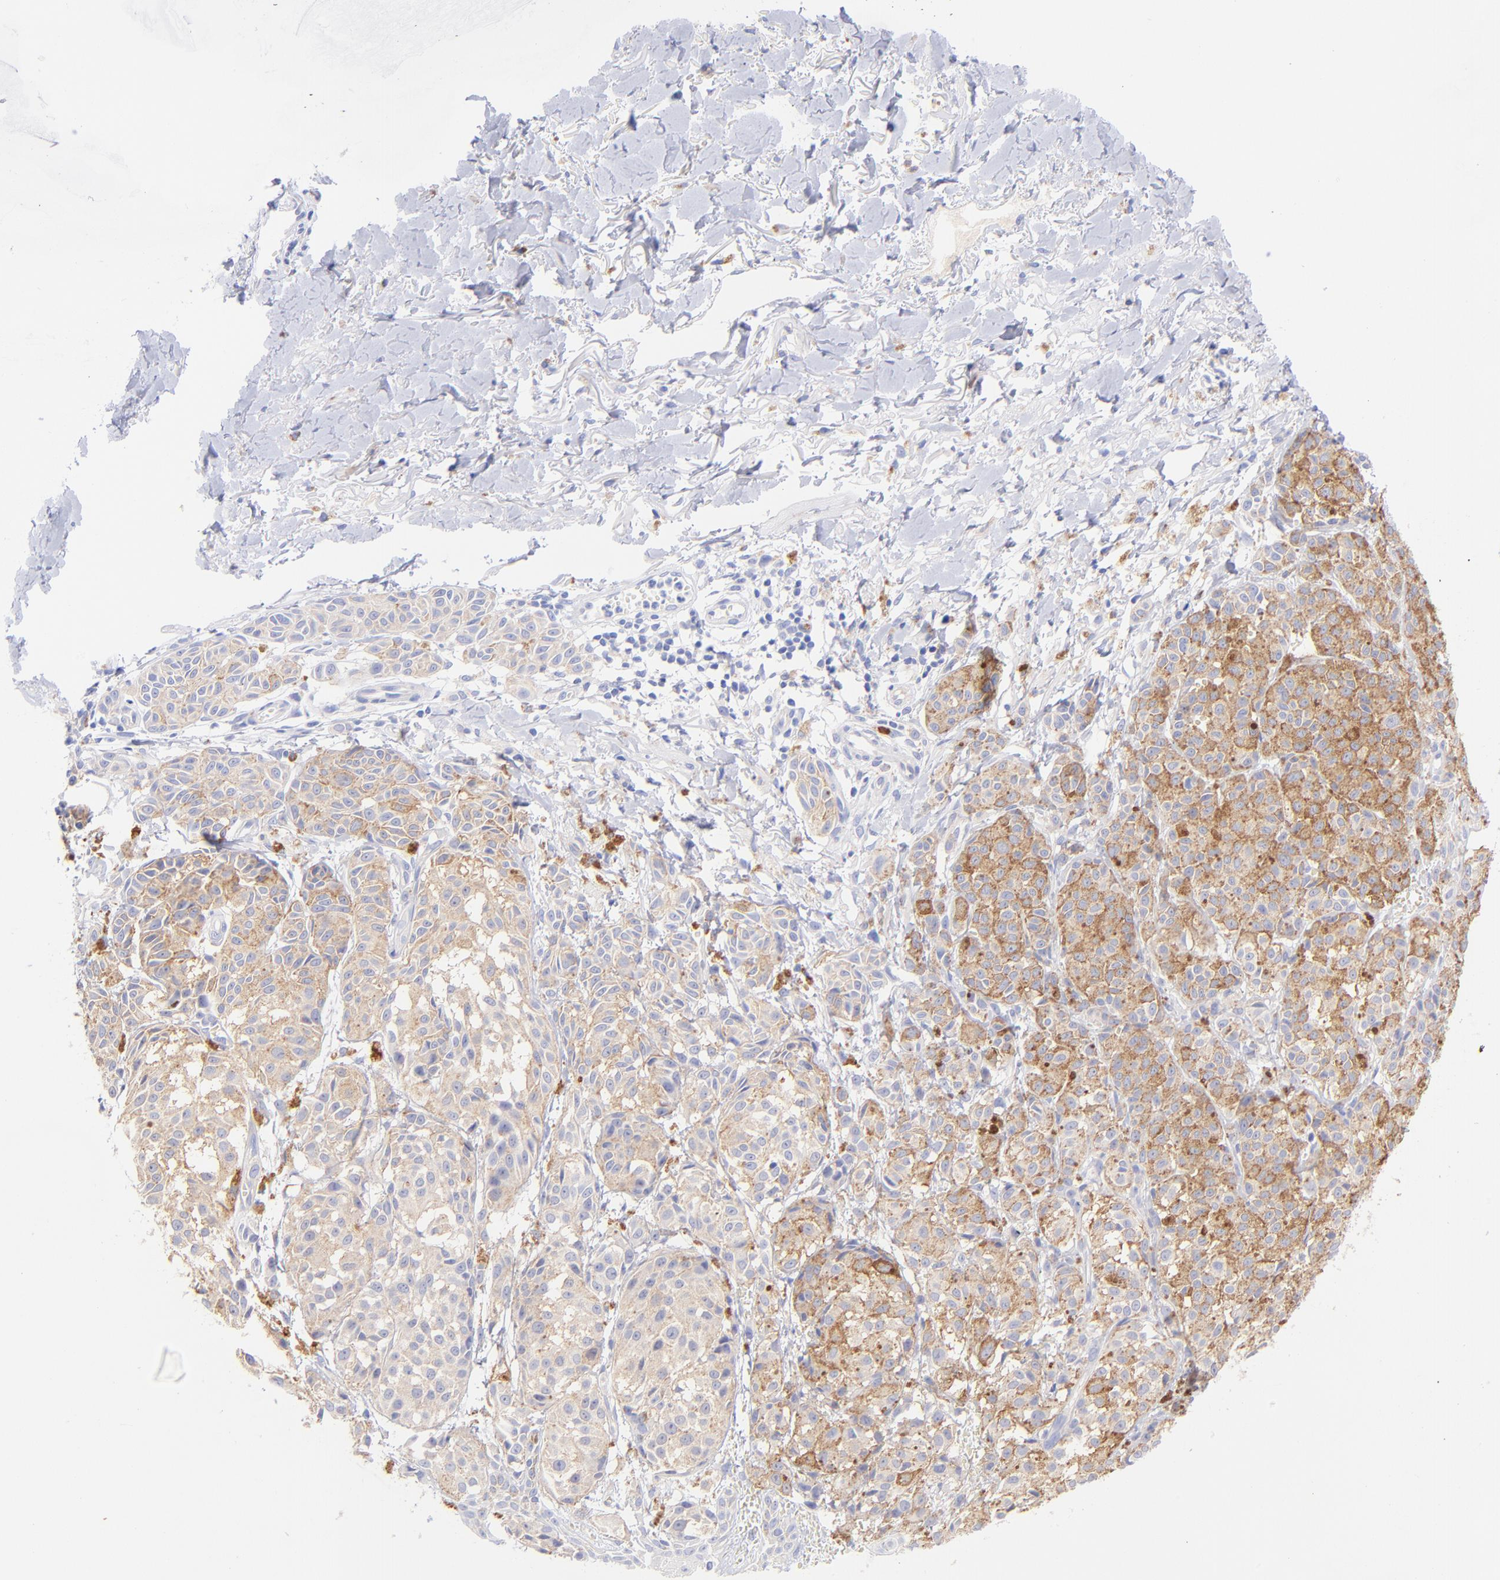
{"staining": {"intensity": "moderate", "quantity": ">75%", "location": "cytoplasmic/membranous"}, "tissue": "melanoma", "cell_type": "Tumor cells", "image_type": "cancer", "snomed": [{"axis": "morphology", "description": "Malignant melanoma, NOS"}, {"axis": "topography", "description": "Skin"}], "caption": "About >75% of tumor cells in melanoma display moderate cytoplasmic/membranous protein positivity as visualized by brown immunohistochemical staining.", "gene": "GPHN", "patient": {"sex": "male", "age": 76}}